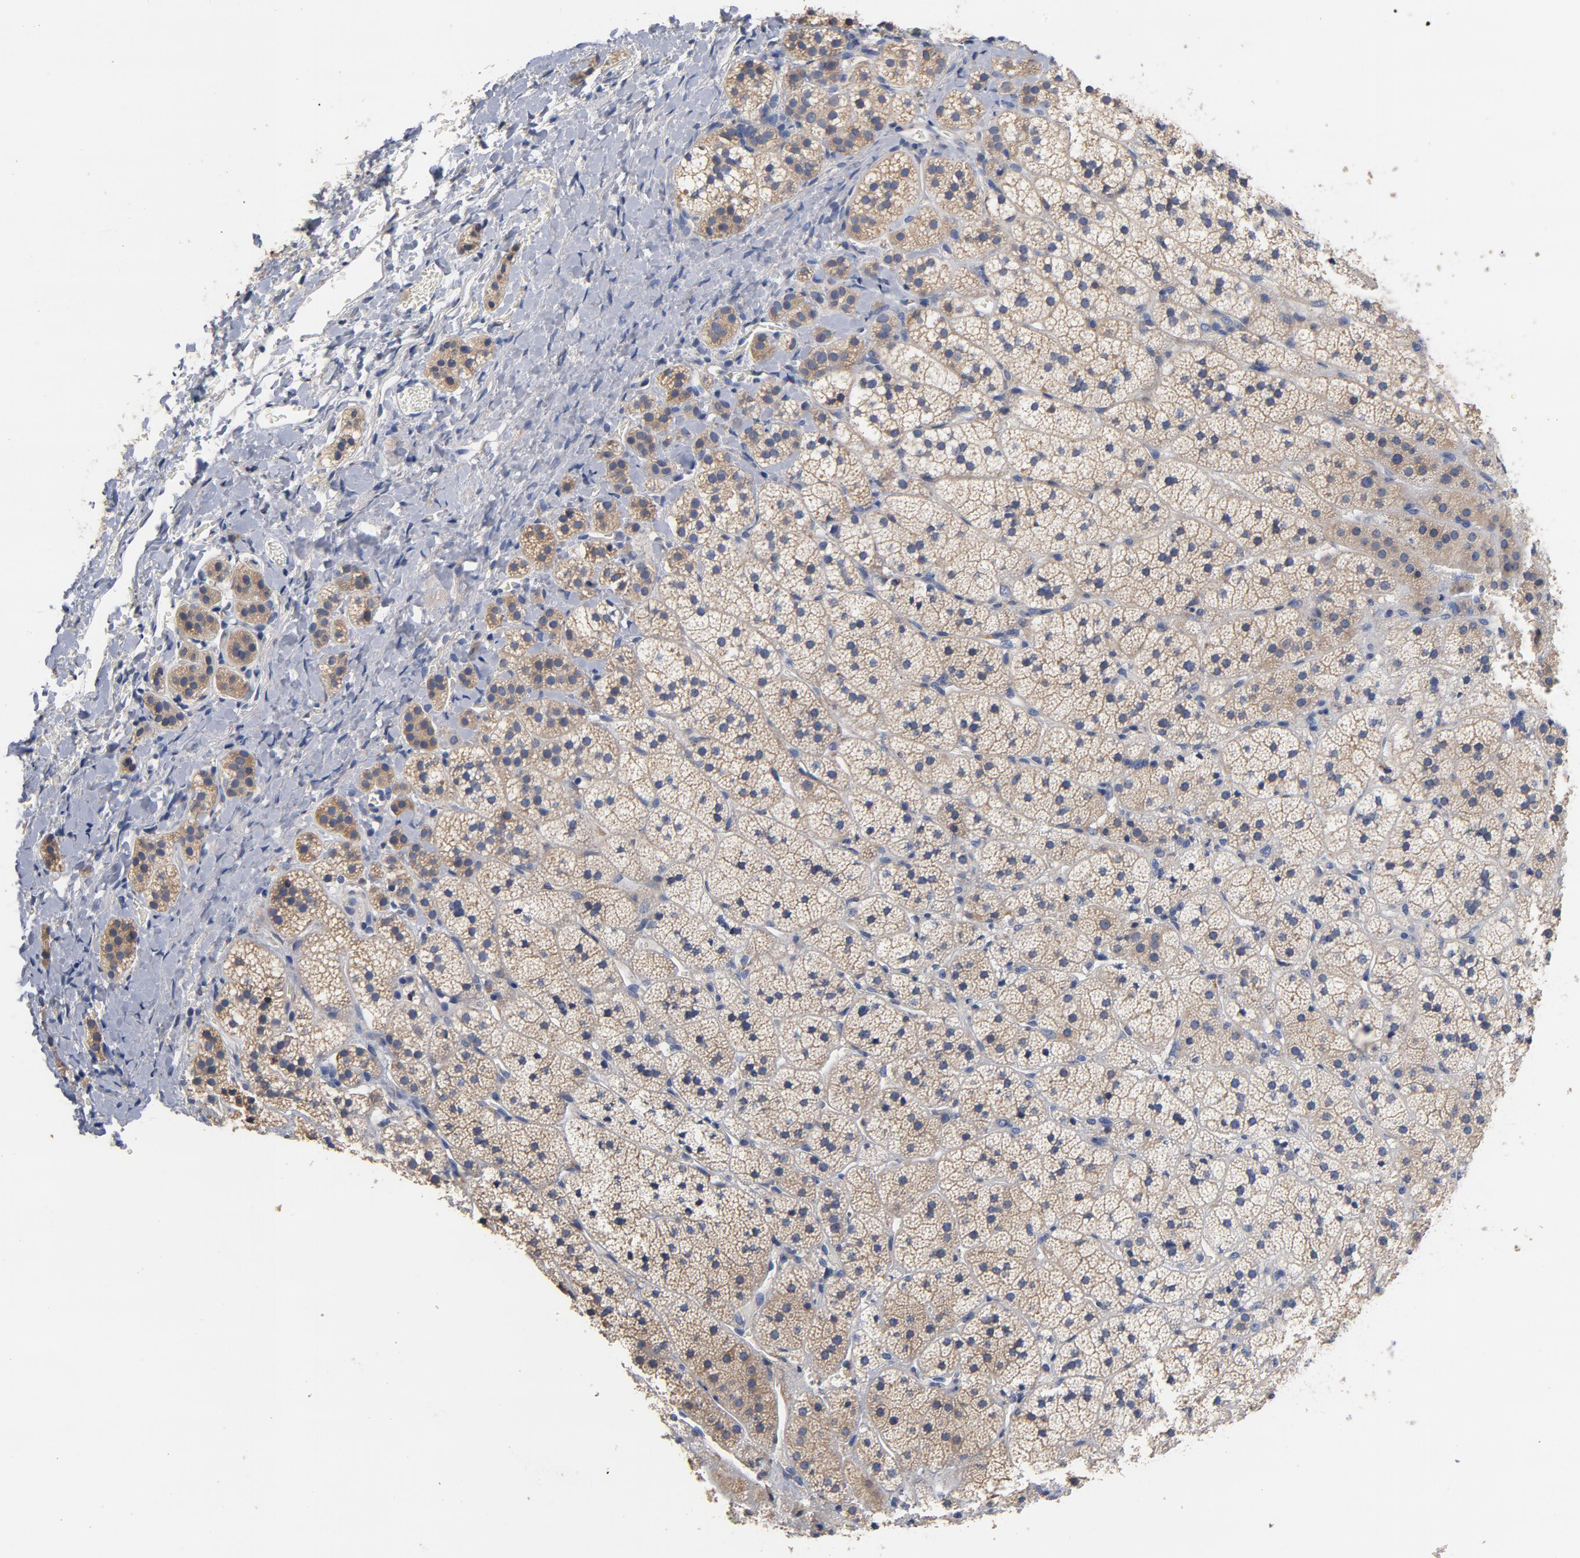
{"staining": {"intensity": "moderate", "quantity": "<25%", "location": "cytoplasmic/membranous"}, "tissue": "adrenal gland", "cell_type": "Glandular cells", "image_type": "normal", "snomed": [{"axis": "morphology", "description": "Normal tissue, NOS"}, {"axis": "topography", "description": "Adrenal gland"}], "caption": "Immunohistochemical staining of benign adrenal gland displays <25% levels of moderate cytoplasmic/membranous protein staining in approximately <25% of glandular cells. Ihc stains the protein of interest in brown and the nuclei are stained blue.", "gene": "TLR4", "patient": {"sex": "female", "age": 44}}